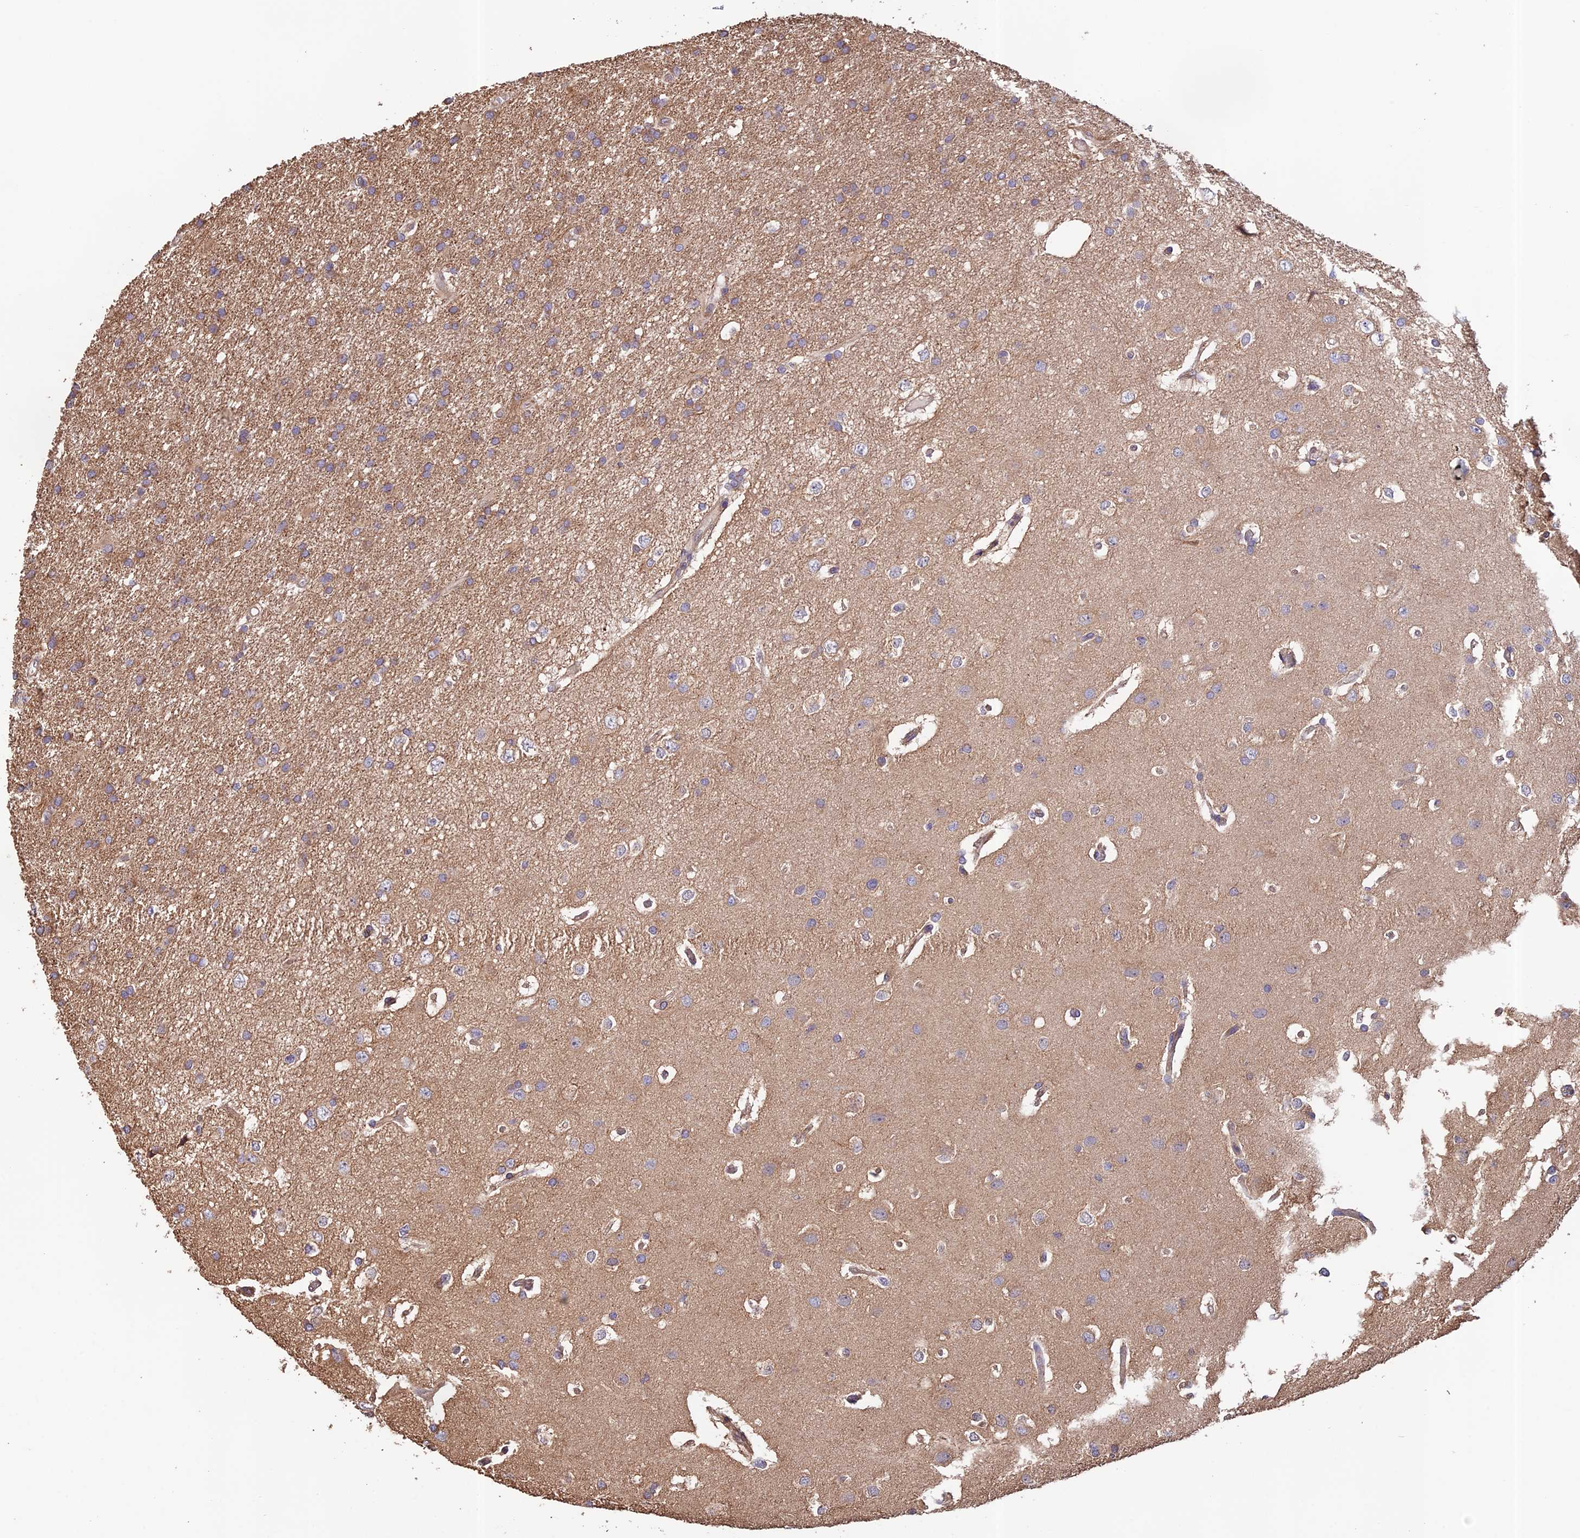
{"staining": {"intensity": "weak", "quantity": "<25%", "location": "cytoplasmic/membranous"}, "tissue": "glioma", "cell_type": "Tumor cells", "image_type": "cancer", "snomed": [{"axis": "morphology", "description": "Glioma, malignant, High grade"}, {"axis": "topography", "description": "Brain"}], "caption": "This is an immunohistochemistry (IHC) photomicrograph of malignant high-grade glioma. There is no expression in tumor cells.", "gene": "EMC3", "patient": {"sex": "male", "age": 77}}